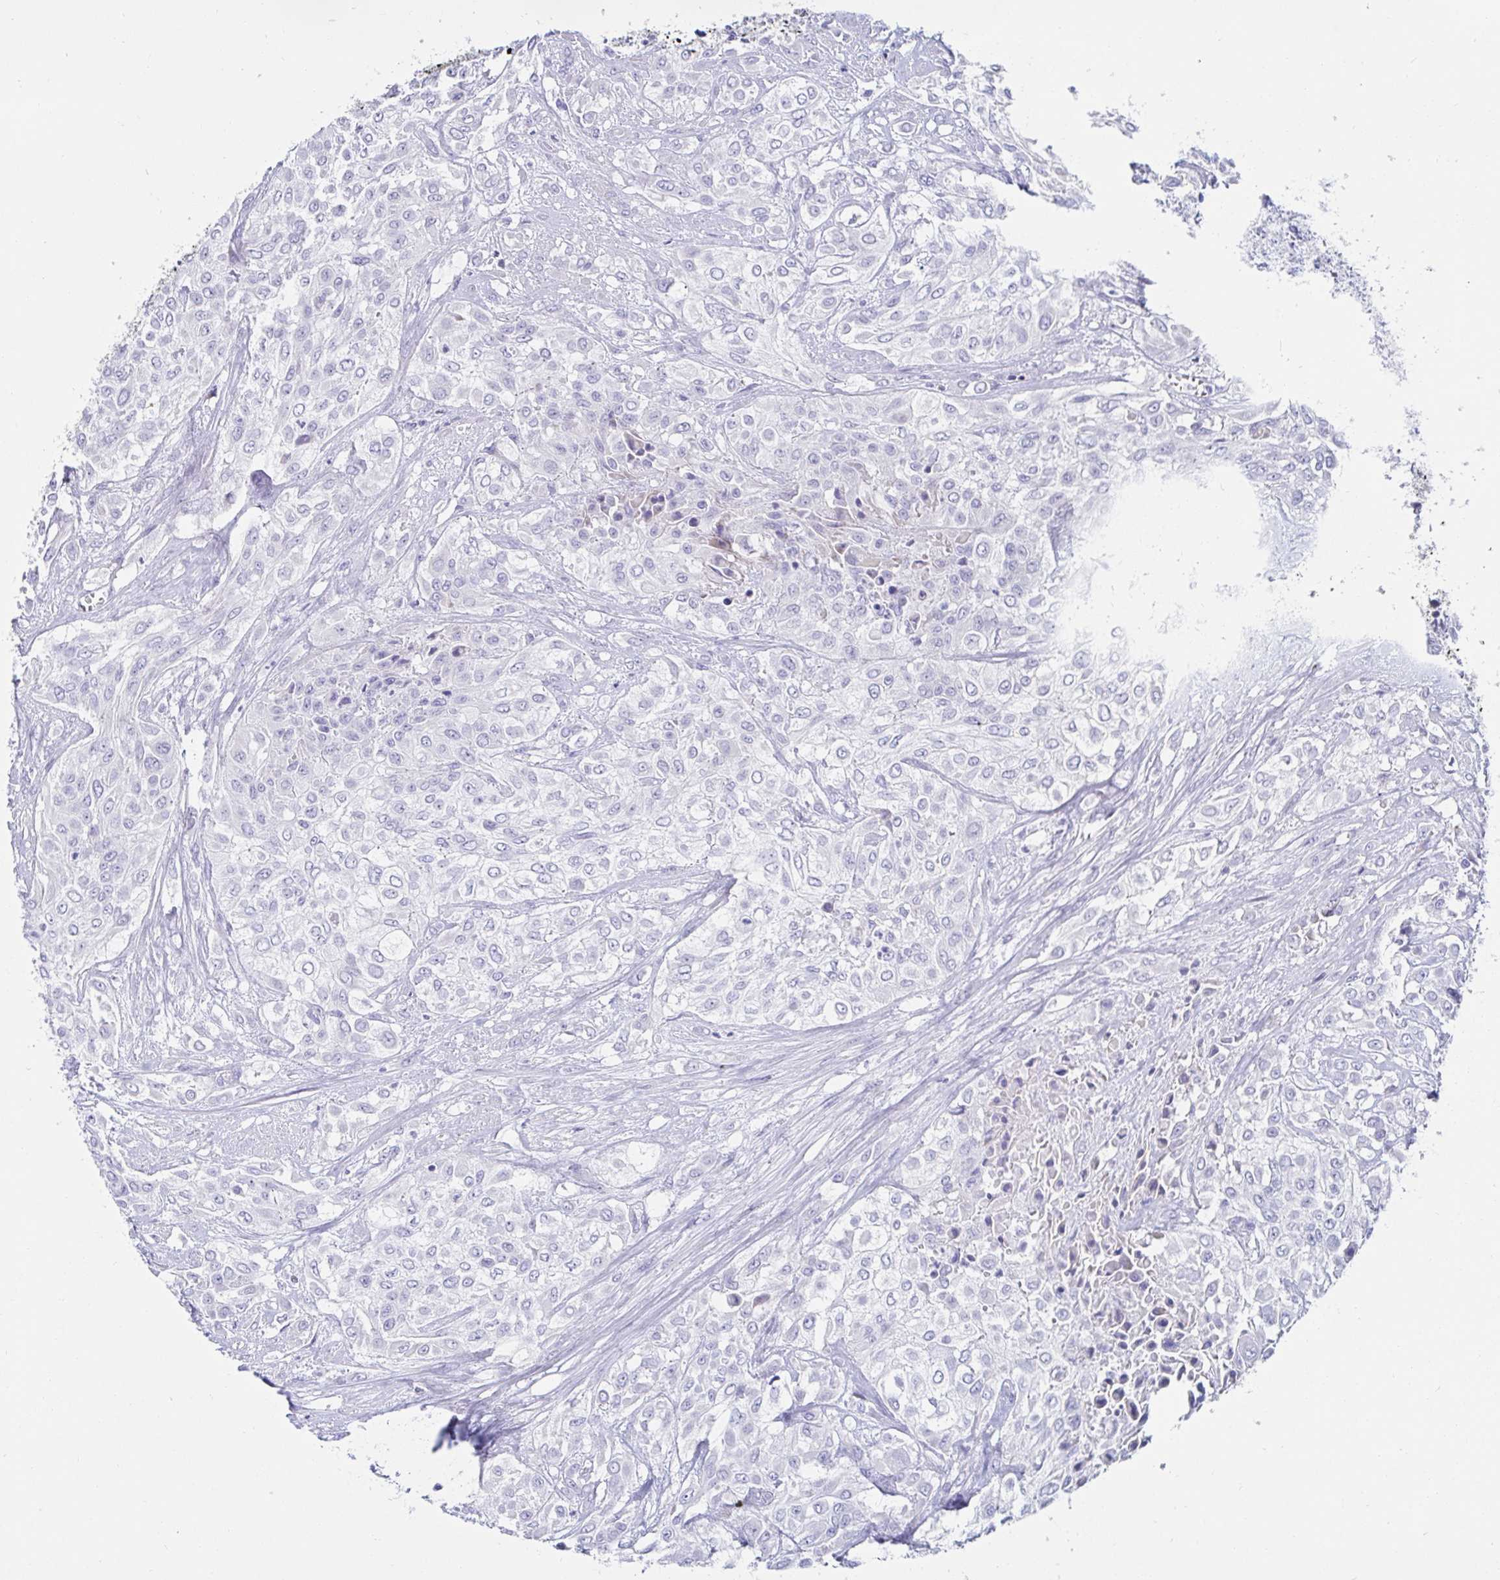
{"staining": {"intensity": "negative", "quantity": "none", "location": "none"}, "tissue": "urothelial cancer", "cell_type": "Tumor cells", "image_type": "cancer", "snomed": [{"axis": "morphology", "description": "Urothelial carcinoma, High grade"}, {"axis": "topography", "description": "Urinary bladder"}], "caption": "The immunohistochemistry micrograph has no significant expression in tumor cells of urothelial carcinoma (high-grade) tissue.", "gene": "C4orf17", "patient": {"sex": "male", "age": 57}}